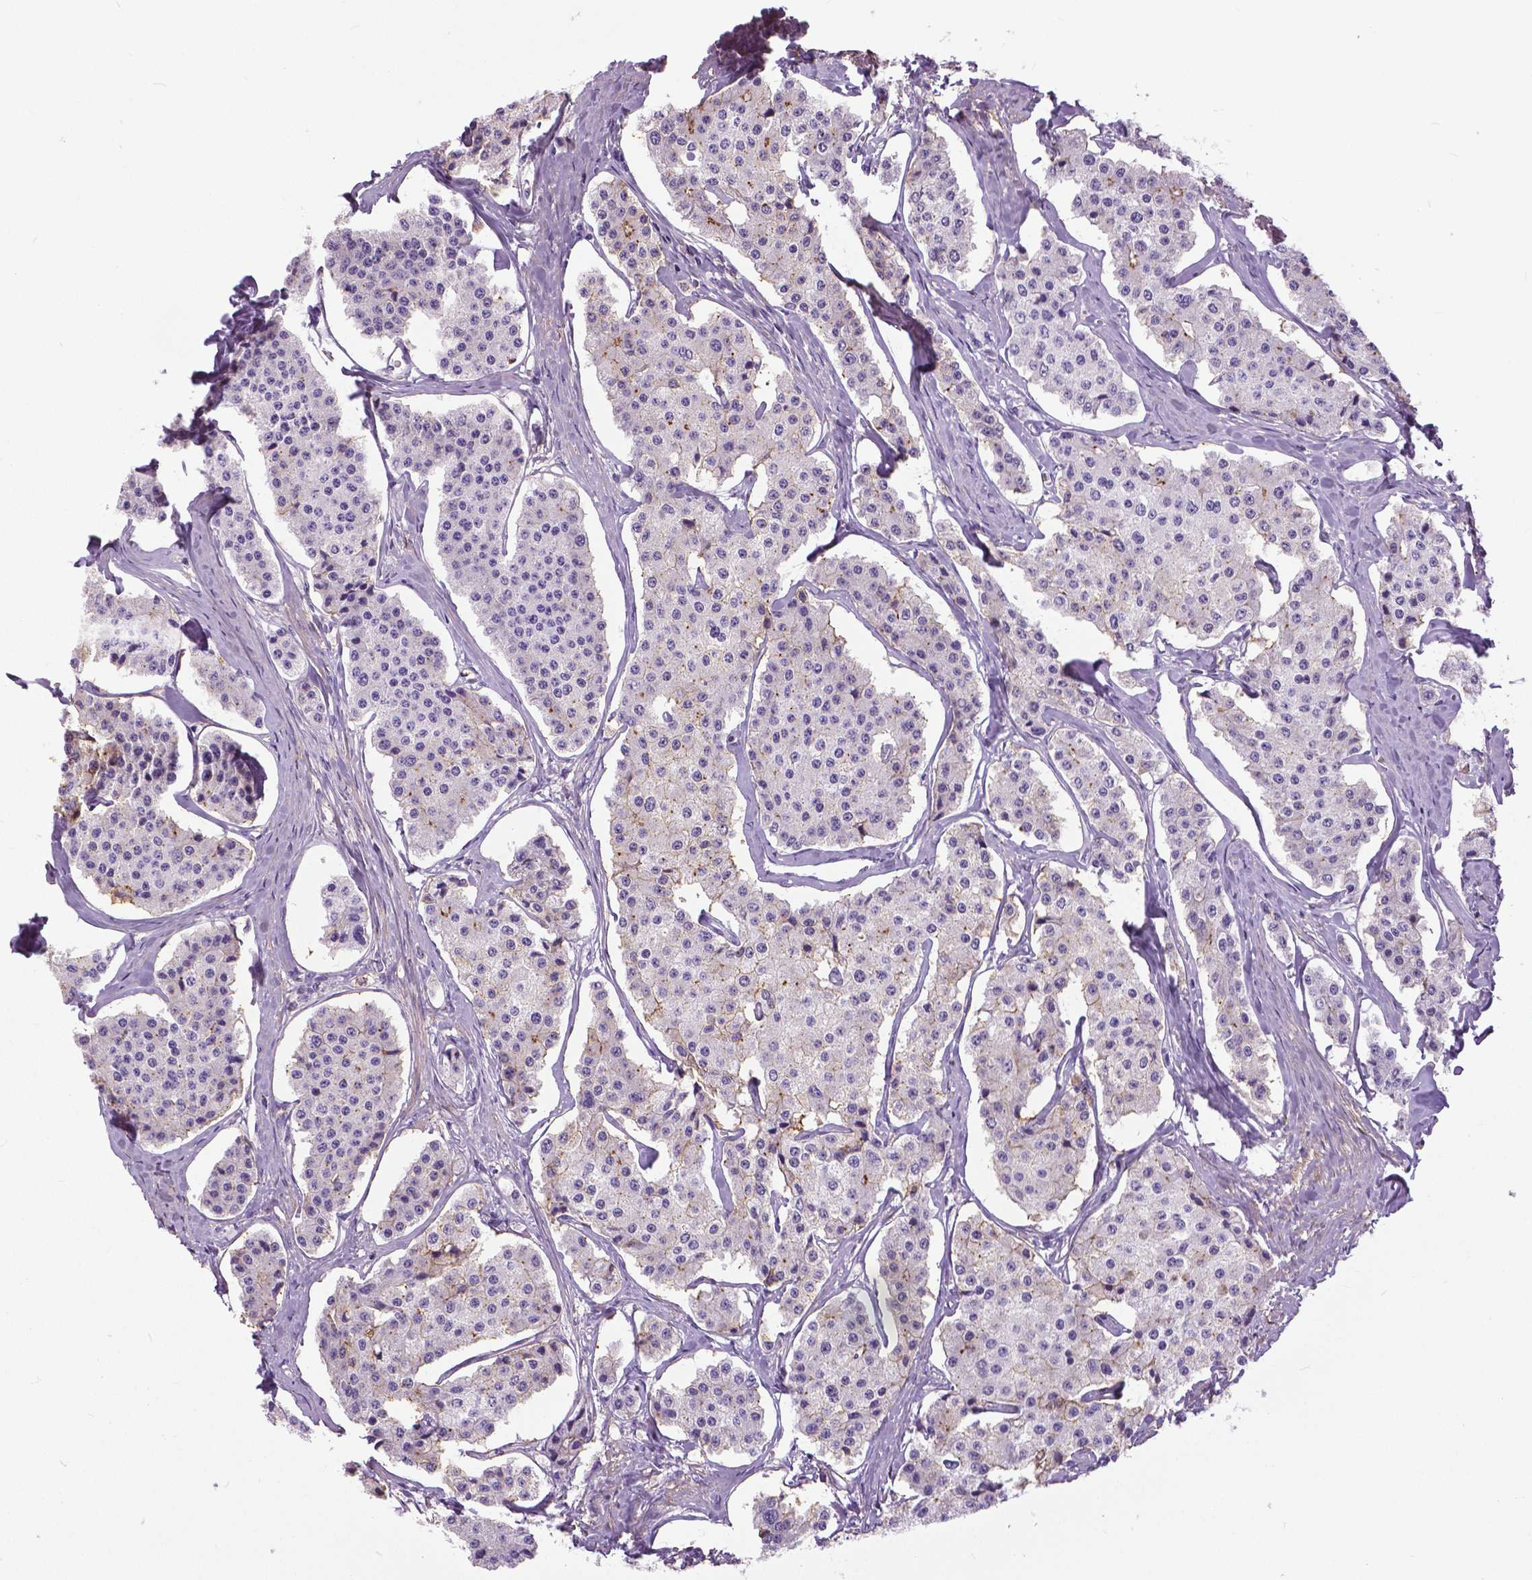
{"staining": {"intensity": "weak", "quantity": "<25%", "location": "cytoplasmic/membranous"}, "tissue": "carcinoid", "cell_type": "Tumor cells", "image_type": "cancer", "snomed": [{"axis": "morphology", "description": "Carcinoid, malignant, NOS"}, {"axis": "topography", "description": "Small intestine"}], "caption": "Carcinoid (malignant) was stained to show a protein in brown. There is no significant positivity in tumor cells. Brightfield microscopy of IHC stained with DAB (brown) and hematoxylin (blue), captured at high magnification.", "gene": "ANXA13", "patient": {"sex": "female", "age": 65}}